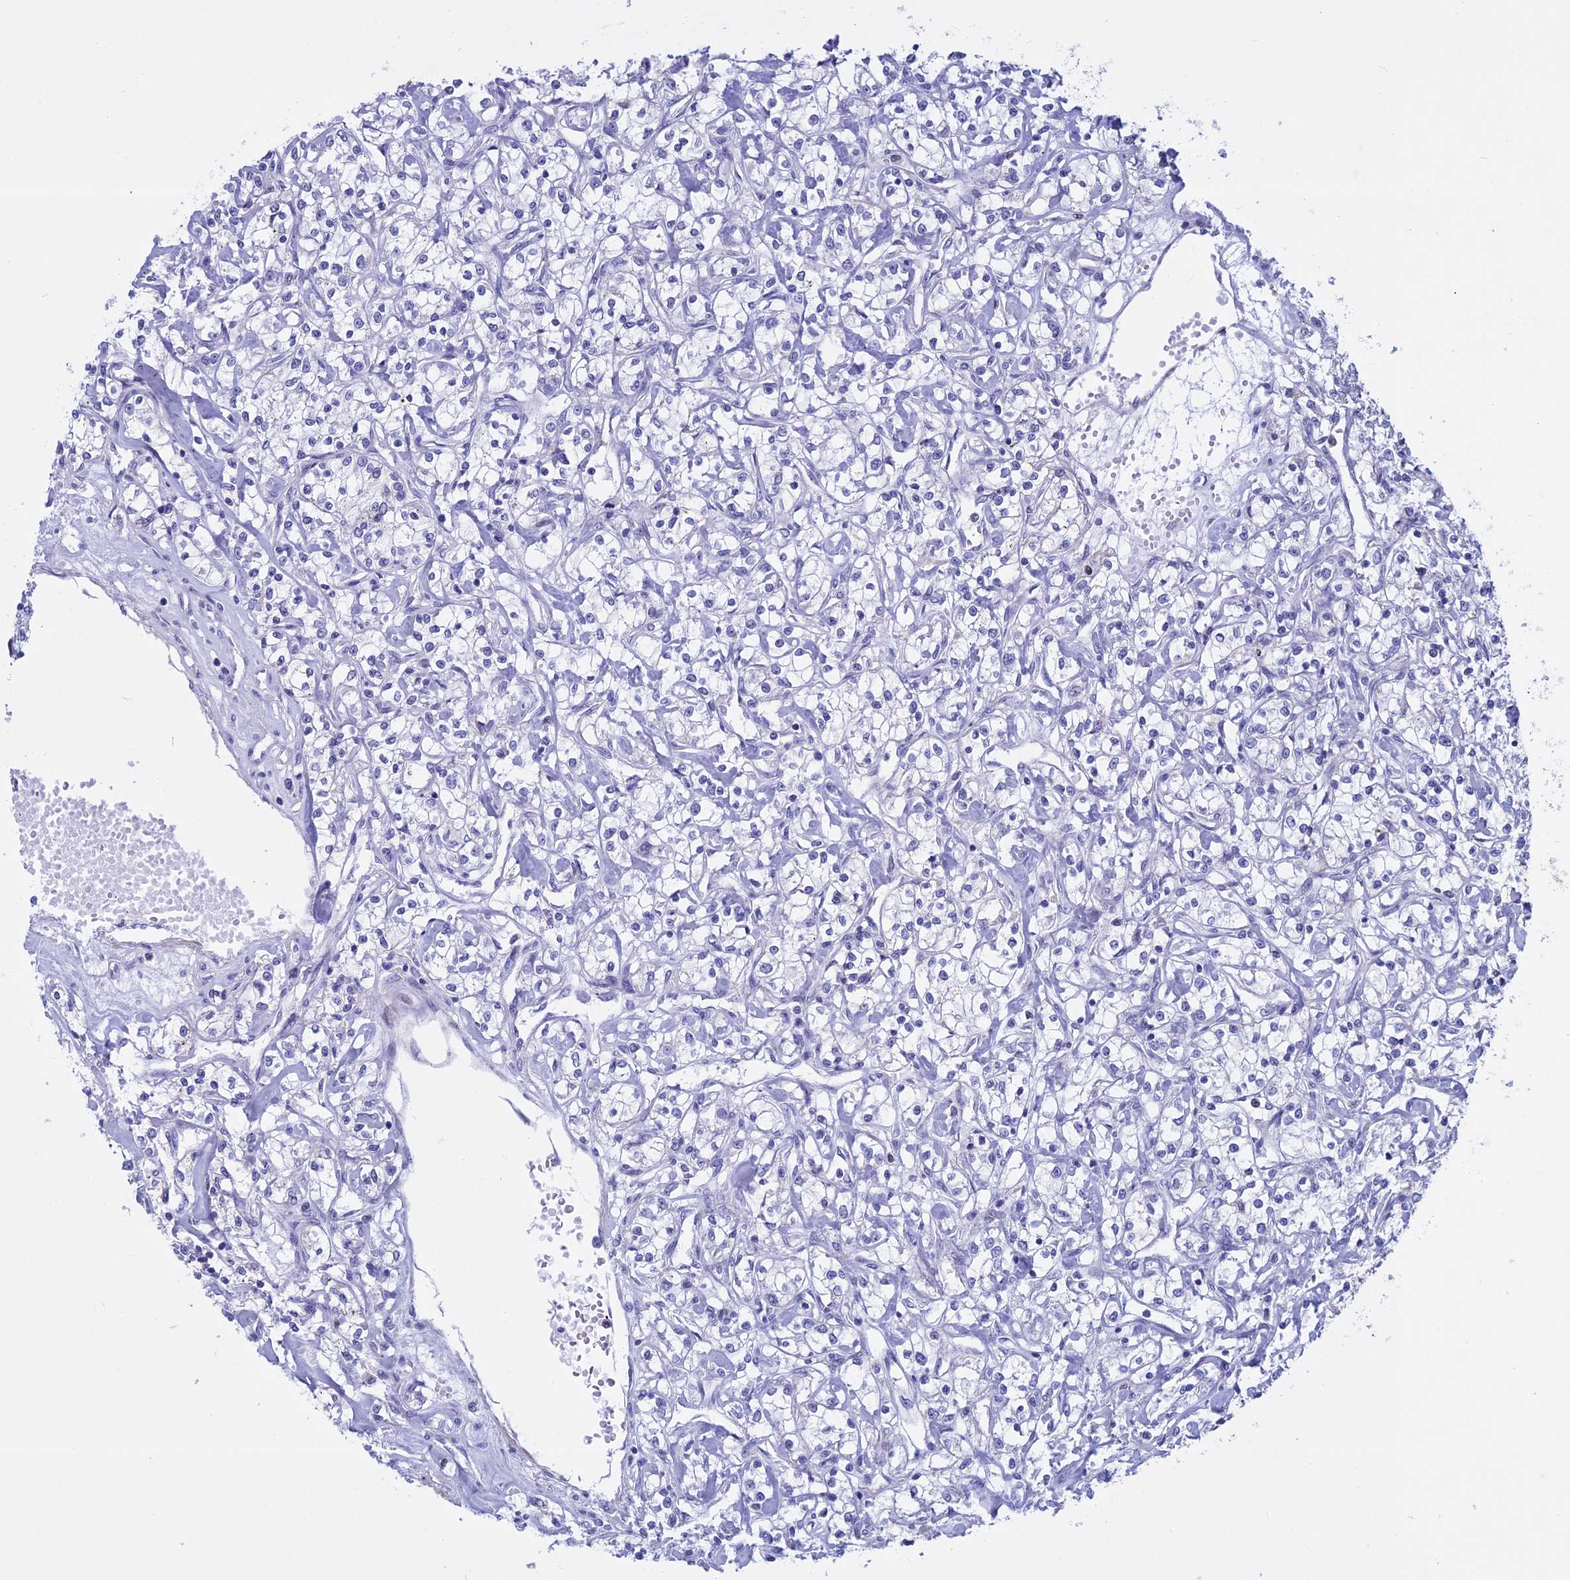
{"staining": {"intensity": "weak", "quantity": "25%-75%", "location": "cytoplasmic/membranous"}, "tissue": "renal cancer", "cell_type": "Tumor cells", "image_type": "cancer", "snomed": [{"axis": "morphology", "description": "Adenocarcinoma, NOS"}, {"axis": "topography", "description": "Kidney"}], "caption": "Immunohistochemistry (IHC) histopathology image of neoplastic tissue: renal cancer (adenocarcinoma) stained using immunohistochemistry (IHC) demonstrates low levels of weak protein expression localized specifically in the cytoplasmic/membranous of tumor cells, appearing as a cytoplasmic/membranous brown color.", "gene": "ACSS1", "patient": {"sex": "female", "age": 59}}